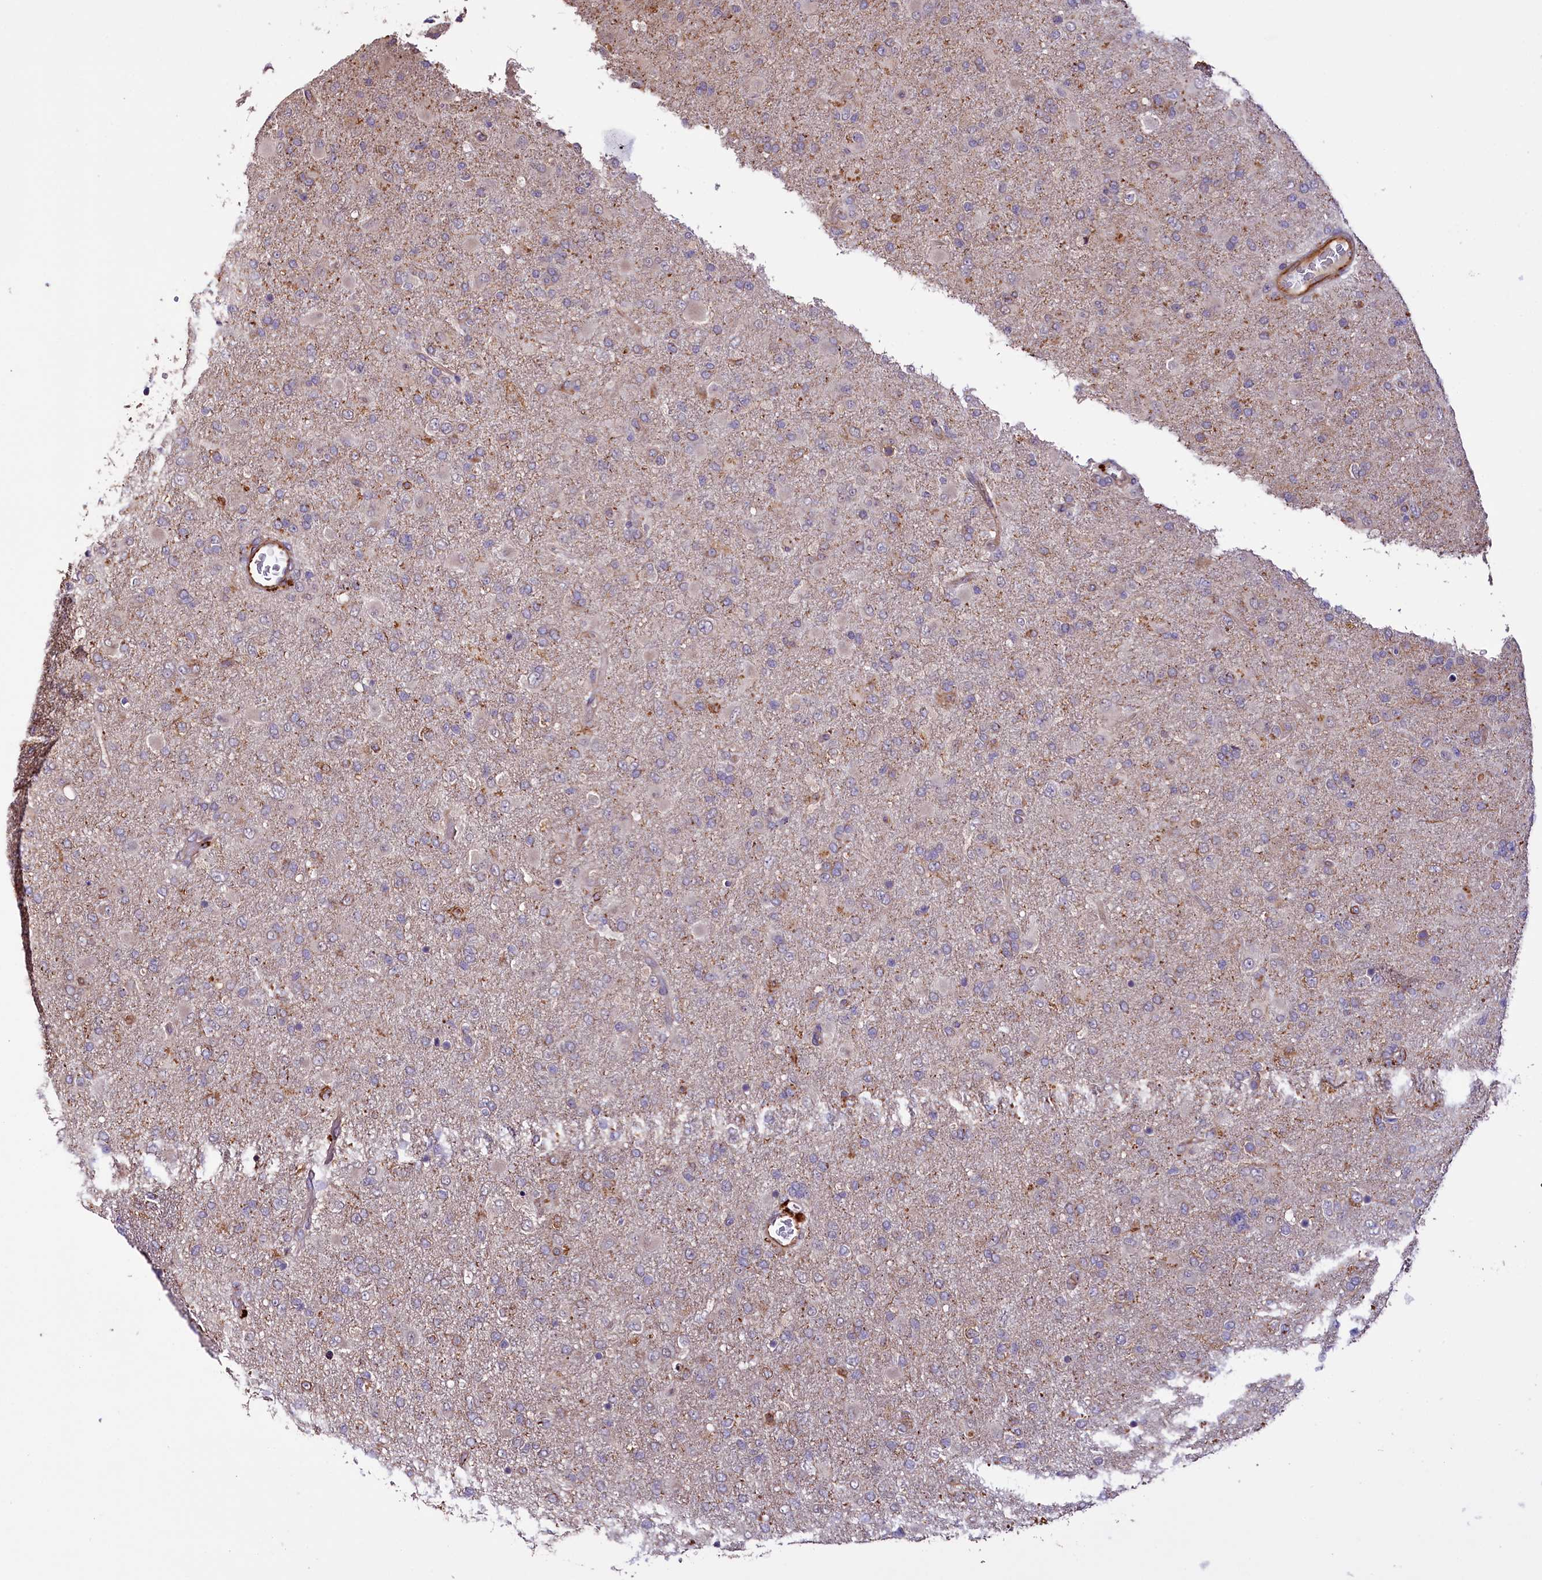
{"staining": {"intensity": "negative", "quantity": "none", "location": "none"}, "tissue": "glioma", "cell_type": "Tumor cells", "image_type": "cancer", "snomed": [{"axis": "morphology", "description": "Glioma, malignant, Low grade"}, {"axis": "topography", "description": "Brain"}], "caption": "Tumor cells show no significant protein positivity in malignant glioma (low-grade).", "gene": "TTC12", "patient": {"sex": "male", "age": 65}}